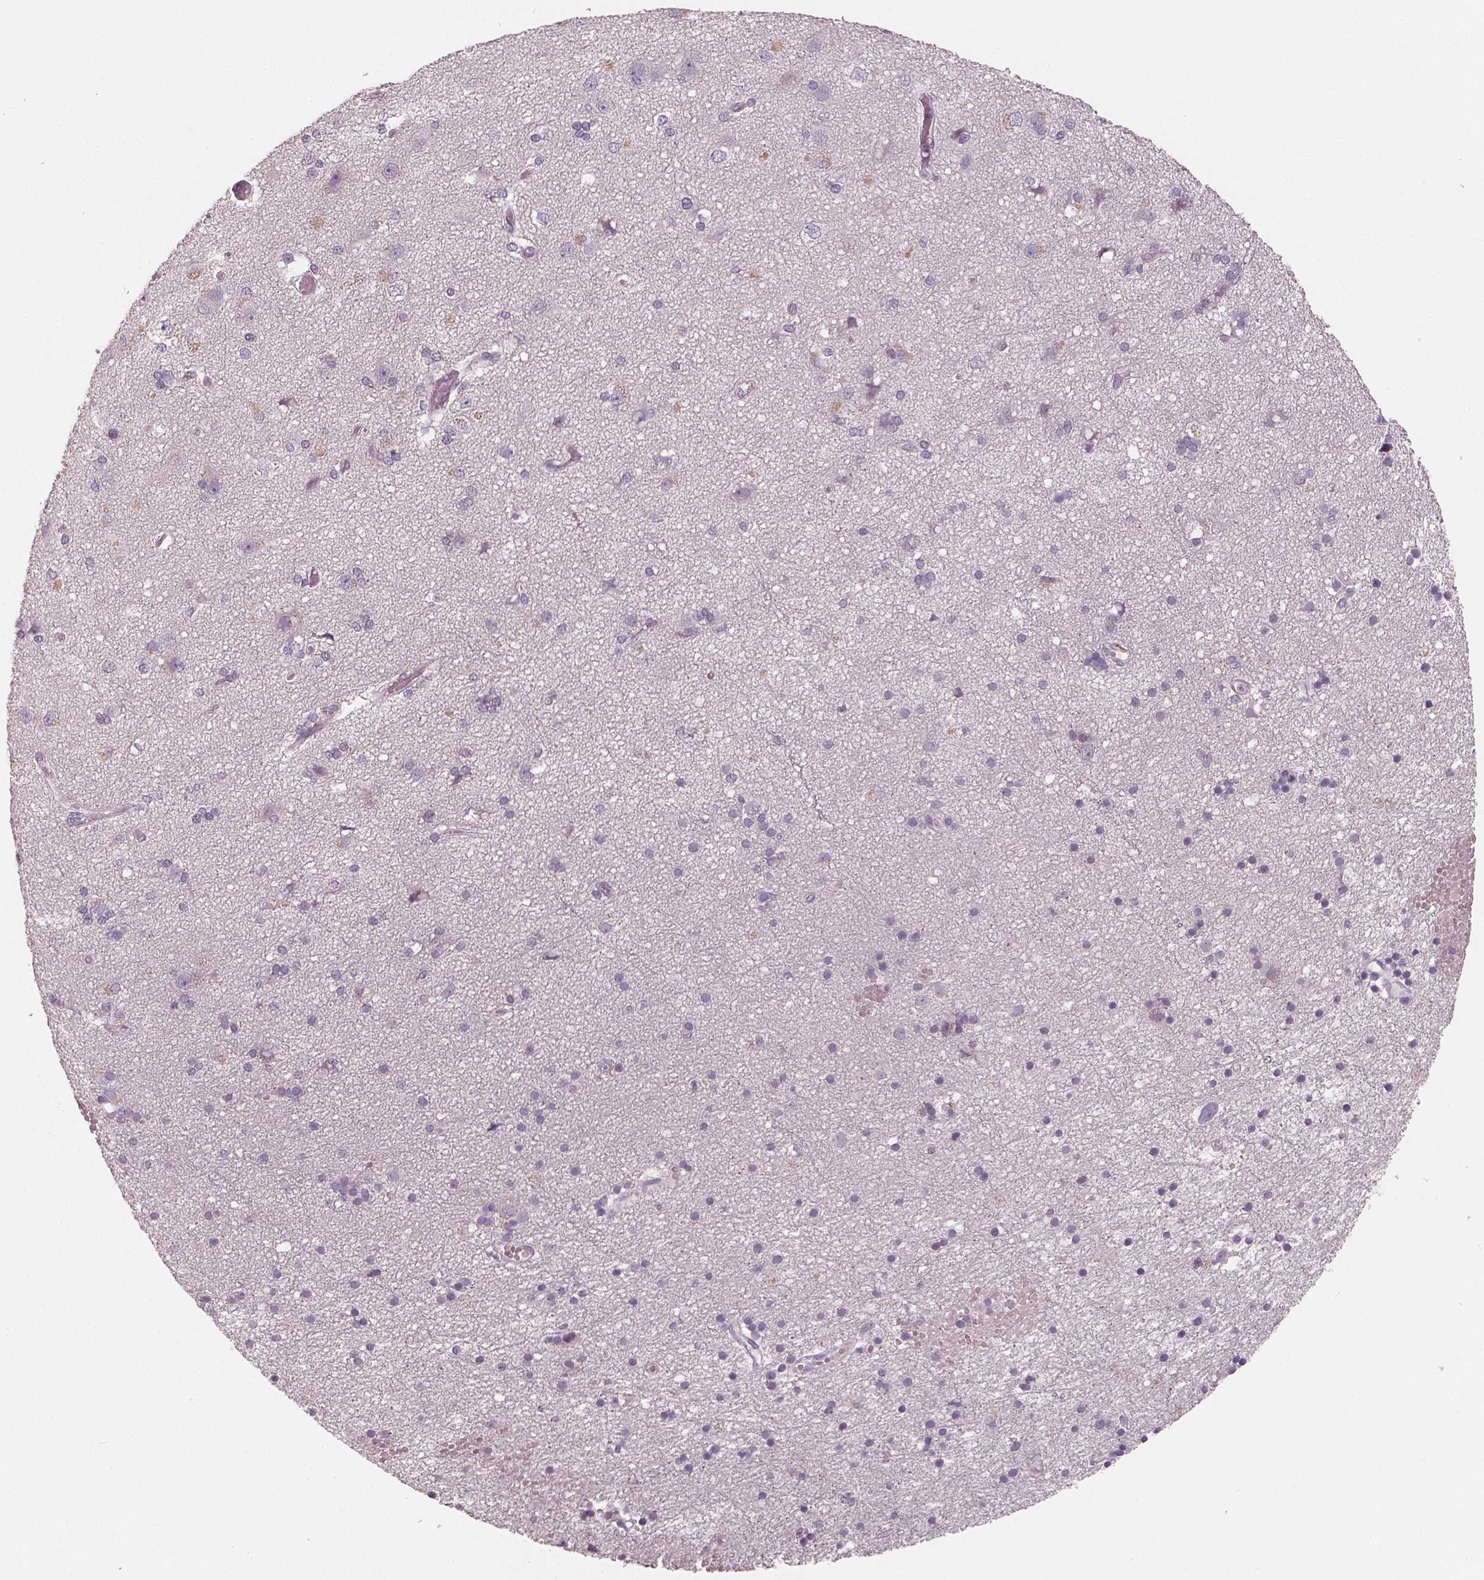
{"staining": {"intensity": "negative", "quantity": "none", "location": "none"}, "tissue": "cerebral cortex", "cell_type": "Endothelial cells", "image_type": "normal", "snomed": [{"axis": "morphology", "description": "Normal tissue, NOS"}, {"axis": "morphology", "description": "Glioma, malignant, High grade"}, {"axis": "topography", "description": "Cerebral cortex"}], "caption": "High power microscopy micrograph of an immunohistochemistry (IHC) micrograph of benign cerebral cortex, revealing no significant positivity in endothelial cells.", "gene": "RNASE7", "patient": {"sex": "male", "age": 71}}